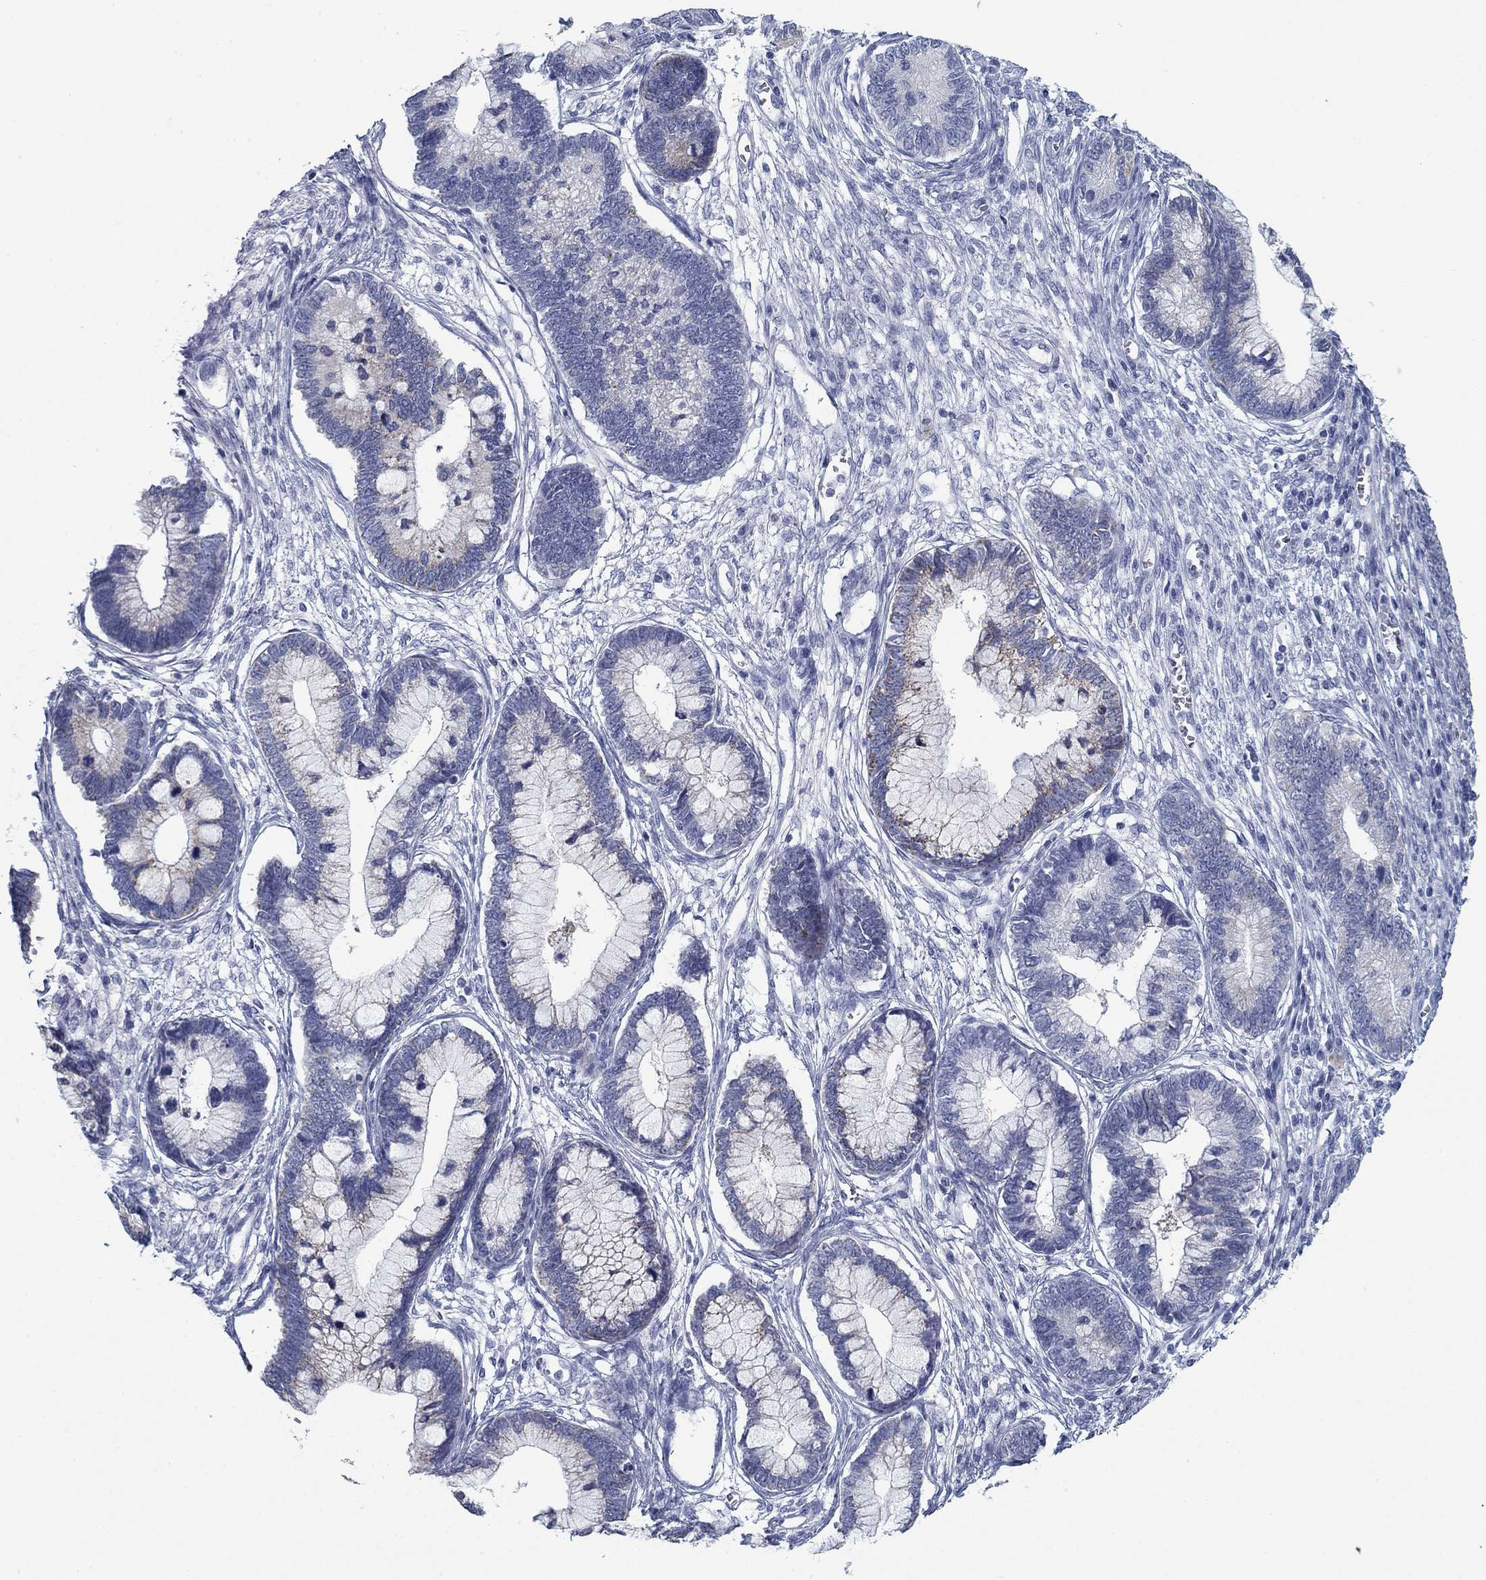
{"staining": {"intensity": "weak", "quantity": "<25%", "location": "cytoplasmic/membranous"}, "tissue": "cervical cancer", "cell_type": "Tumor cells", "image_type": "cancer", "snomed": [{"axis": "morphology", "description": "Adenocarcinoma, NOS"}, {"axis": "topography", "description": "Cervix"}], "caption": "Cervical adenocarcinoma stained for a protein using immunohistochemistry displays no expression tumor cells.", "gene": "DNAL1", "patient": {"sex": "female", "age": 44}}